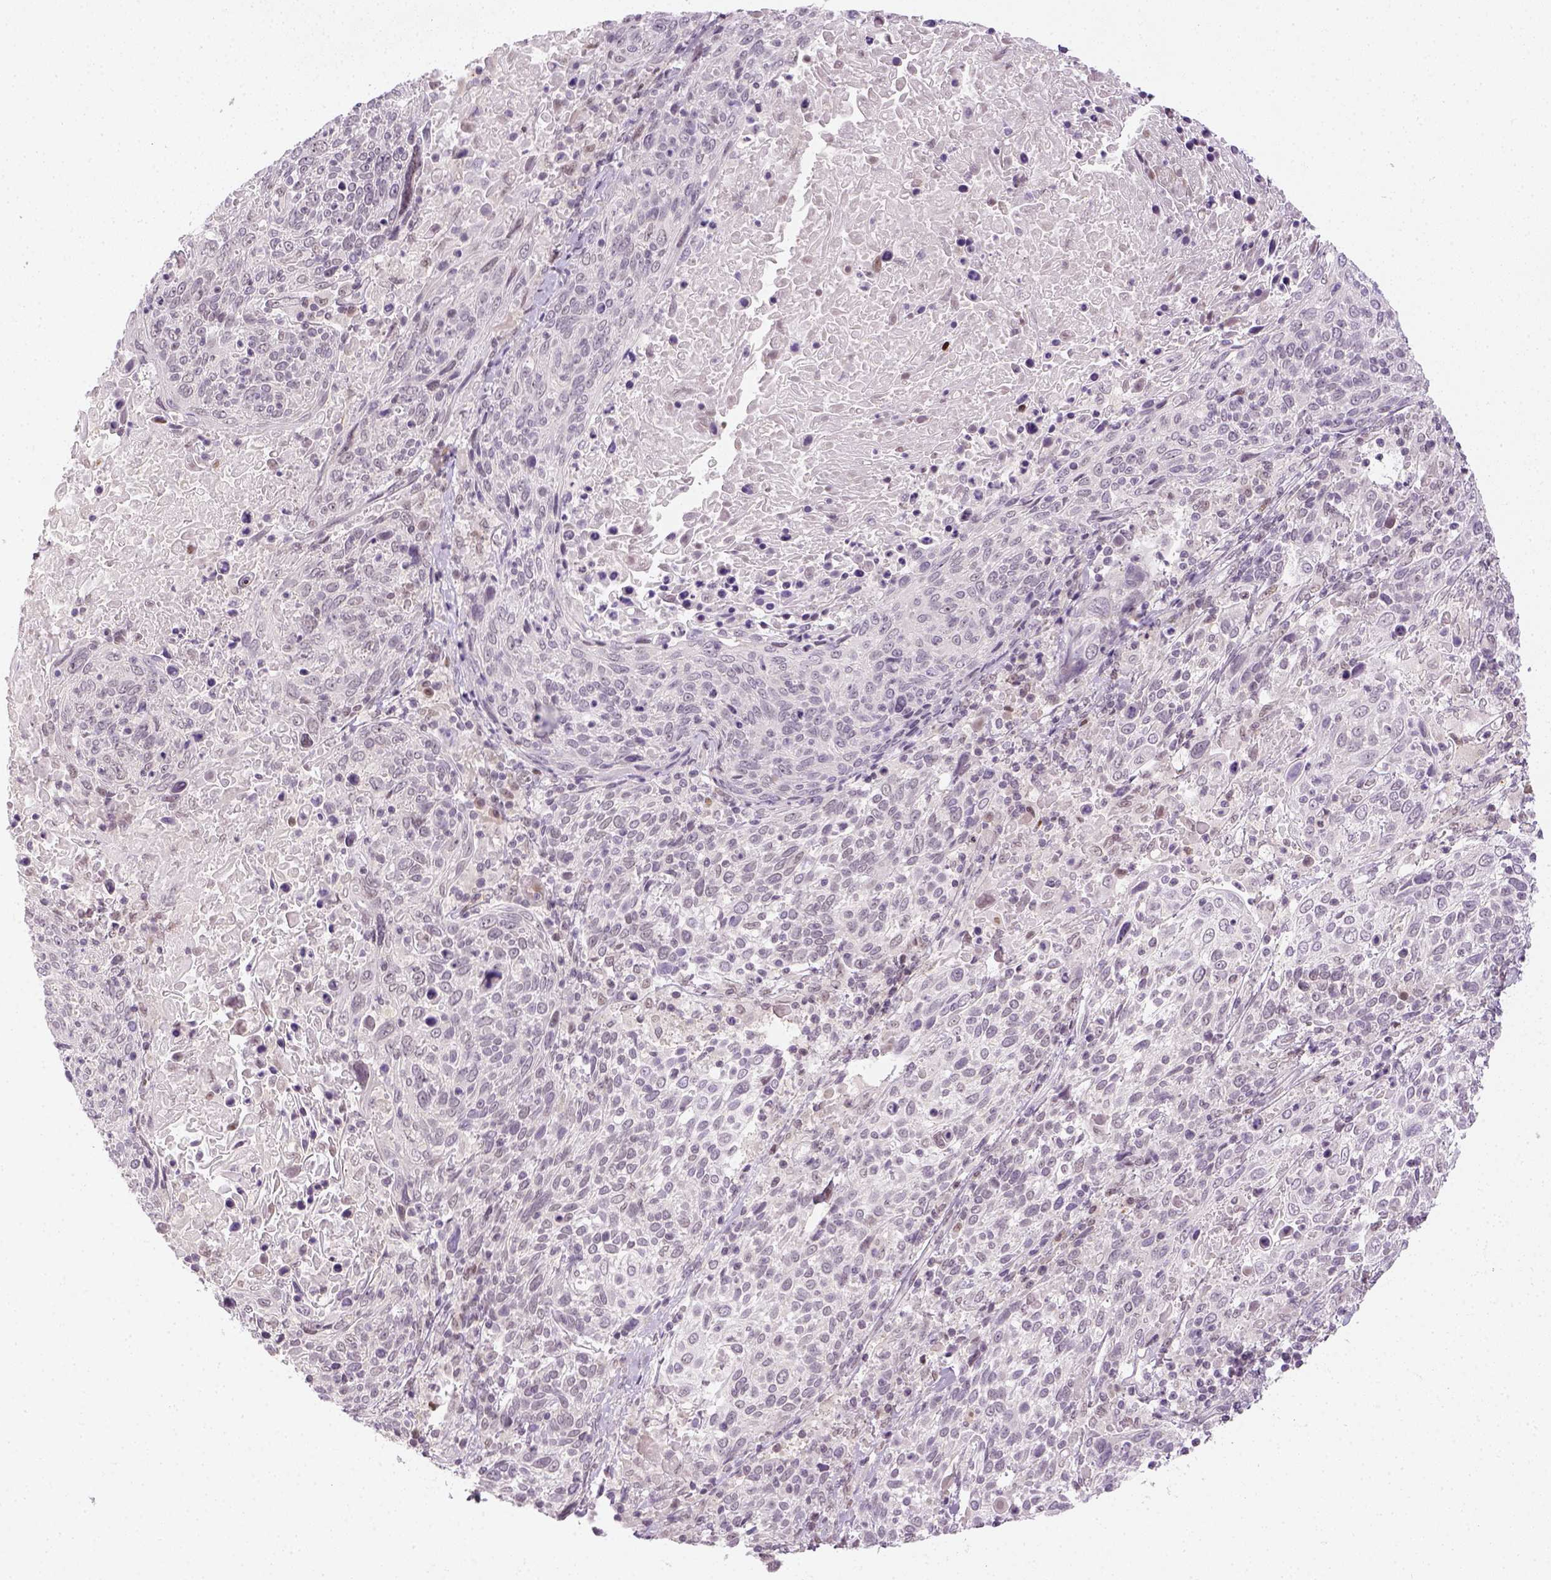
{"staining": {"intensity": "negative", "quantity": "none", "location": "none"}, "tissue": "cervical cancer", "cell_type": "Tumor cells", "image_type": "cancer", "snomed": [{"axis": "morphology", "description": "Squamous cell carcinoma, NOS"}, {"axis": "topography", "description": "Cervix"}], "caption": "The photomicrograph shows no significant staining in tumor cells of cervical squamous cell carcinoma.", "gene": "MAGEB3", "patient": {"sex": "female", "age": 61}}